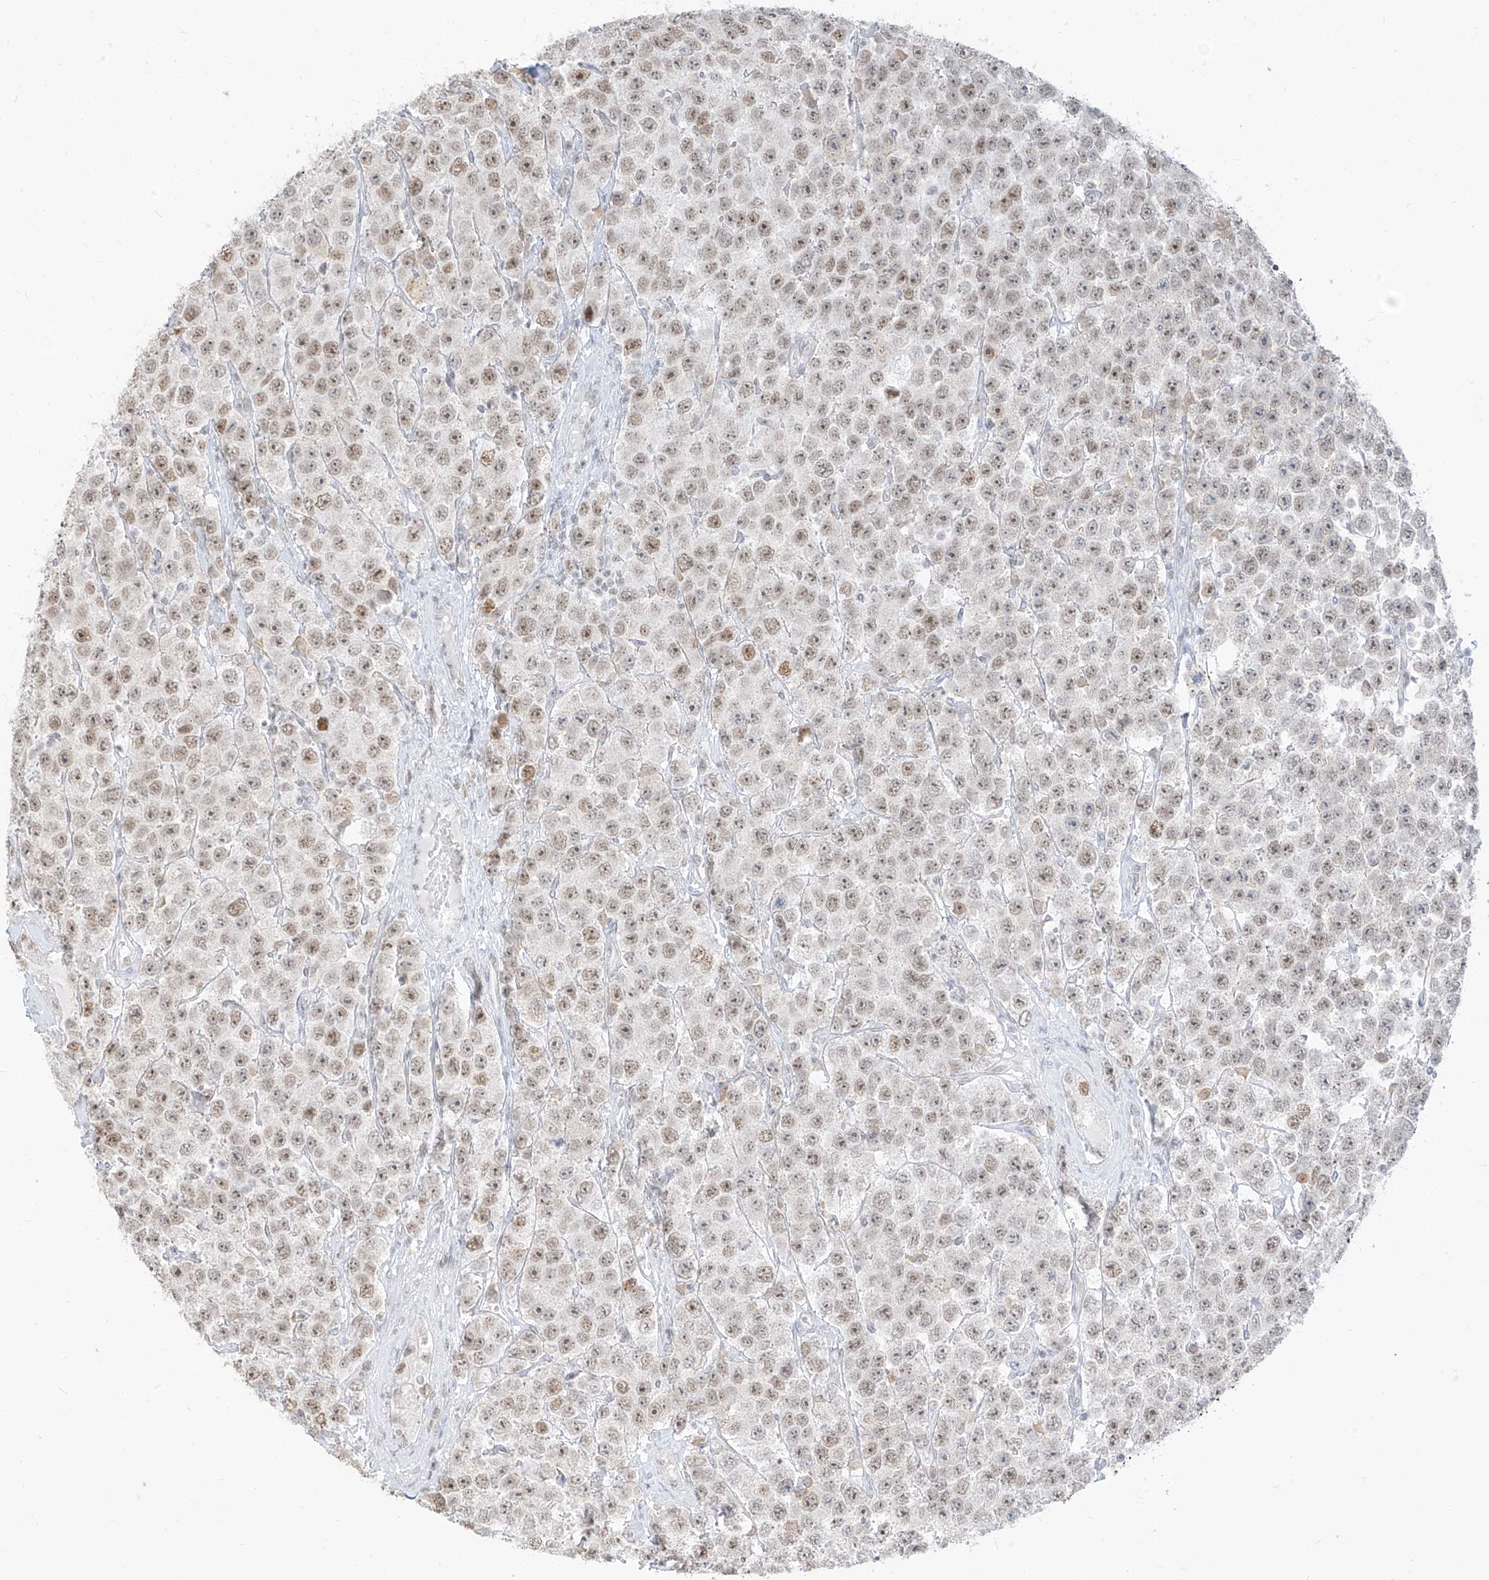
{"staining": {"intensity": "moderate", "quantity": "25%-75%", "location": "nuclear"}, "tissue": "testis cancer", "cell_type": "Tumor cells", "image_type": "cancer", "snomed": [{"axis": "morphology", "description": "Seminoma, NOS"}, {"axis": "topography", "description": "Testis"}], "caption": "Seminoma (testis) stained with IHC demonstrates moderate nuclear expression in approximately 25%-75% of tumor cells. (DAB (3,3'-diaminobenzidine) IHC, brown staining for protein, blue staining for nuclei).", "gene": "SUPT5H", "patient": {"sex": "male", "age": 28}}